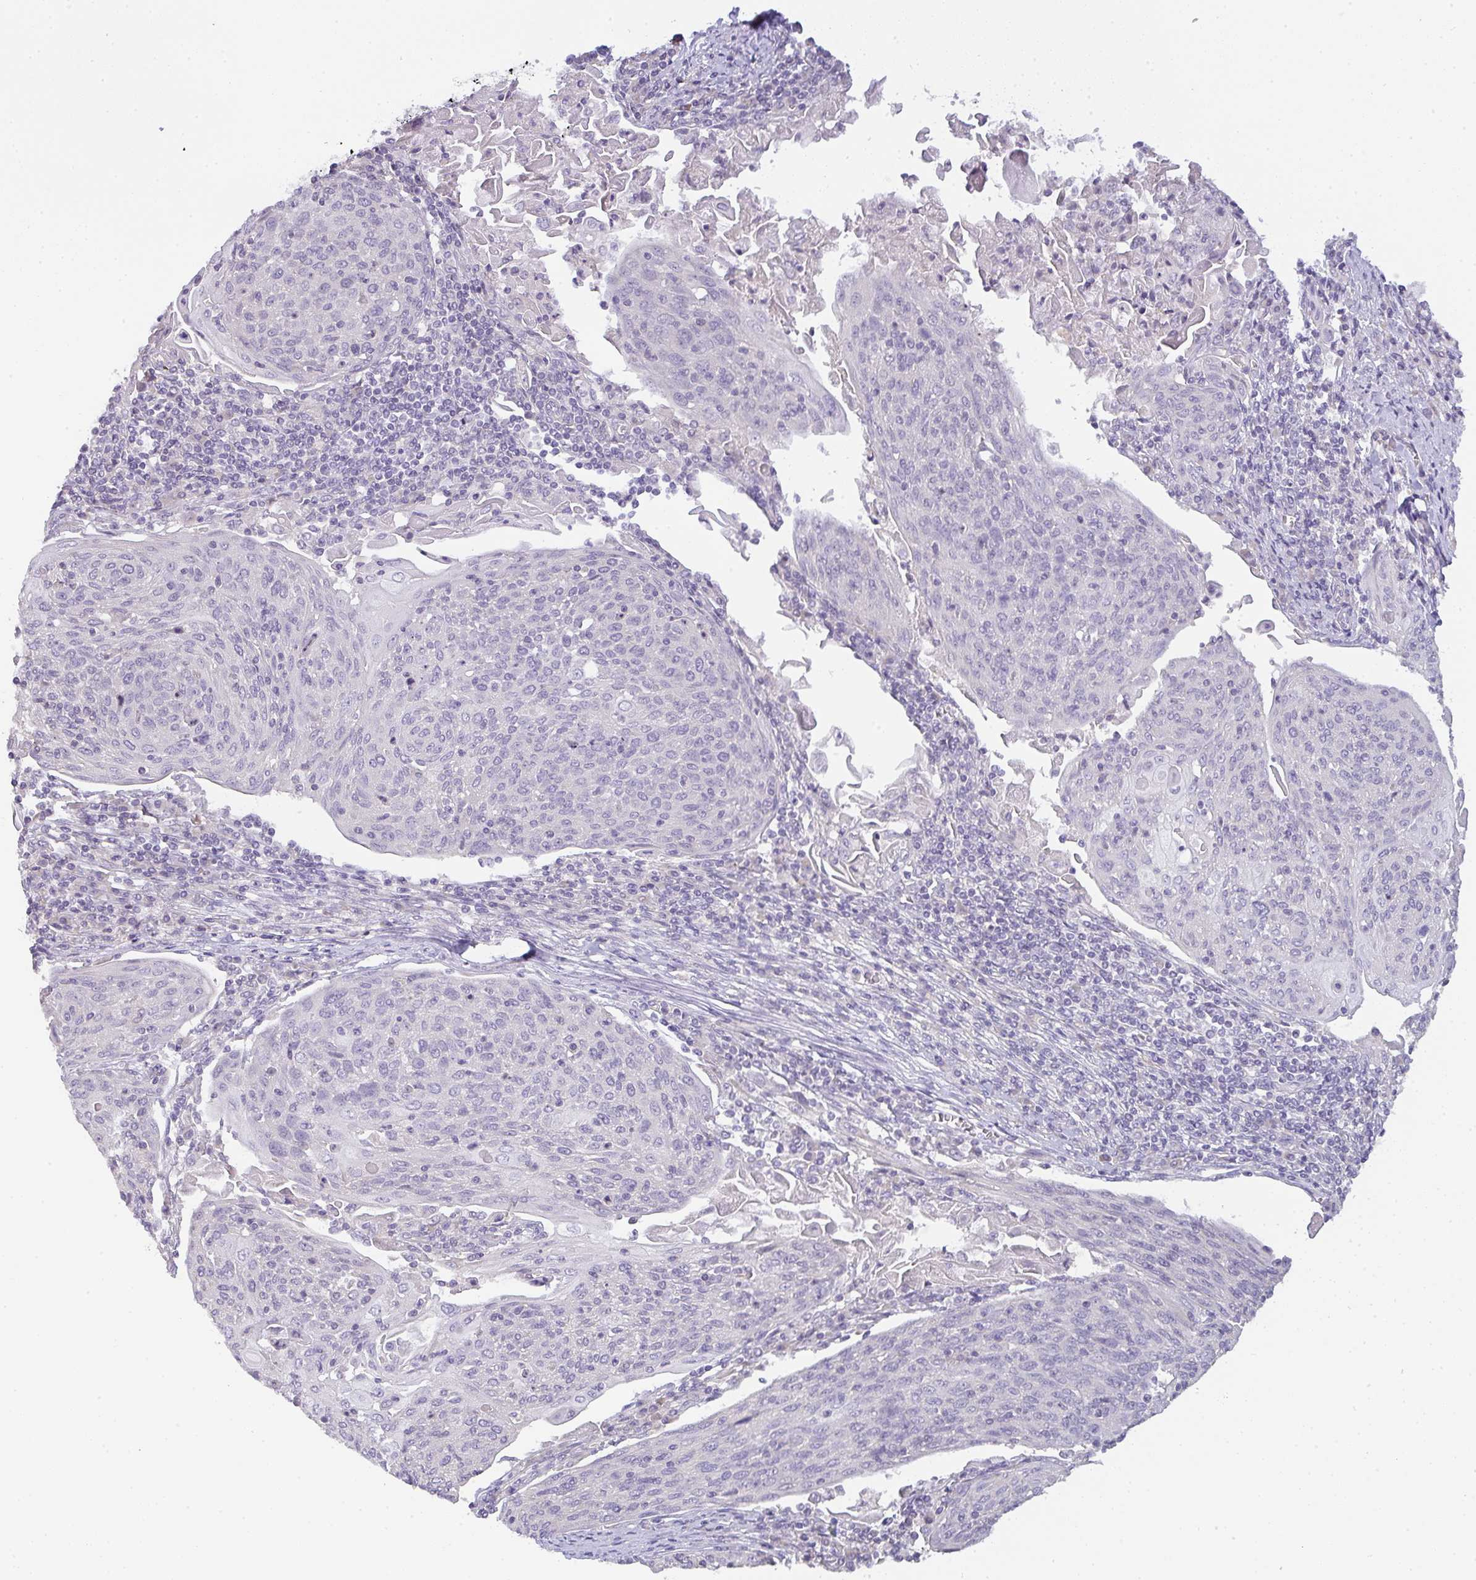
{"staining": {"intensity": "negative", "quantity": "none", "location": "none"}, "tissue": "cervical cancer", "cell_type": "Tumor cells", "image_type": "cancer", "snomed": [{"axis": "morphology", "description": "Squamous cell carcinoma, NOS"}, {"axis": "topography", "description": "Cervix"}], "caption": "Immunohistochemistry (IHC) photomicrograph of neoplastic tissue: cervical squamous cell carcinoma stained with DAB (3,3'-diaminobenzidine) demonstrates no significant protein staining in tumor cells.", "gene": "FILIP1", "patient": {"sex": "female", "age": 67}}